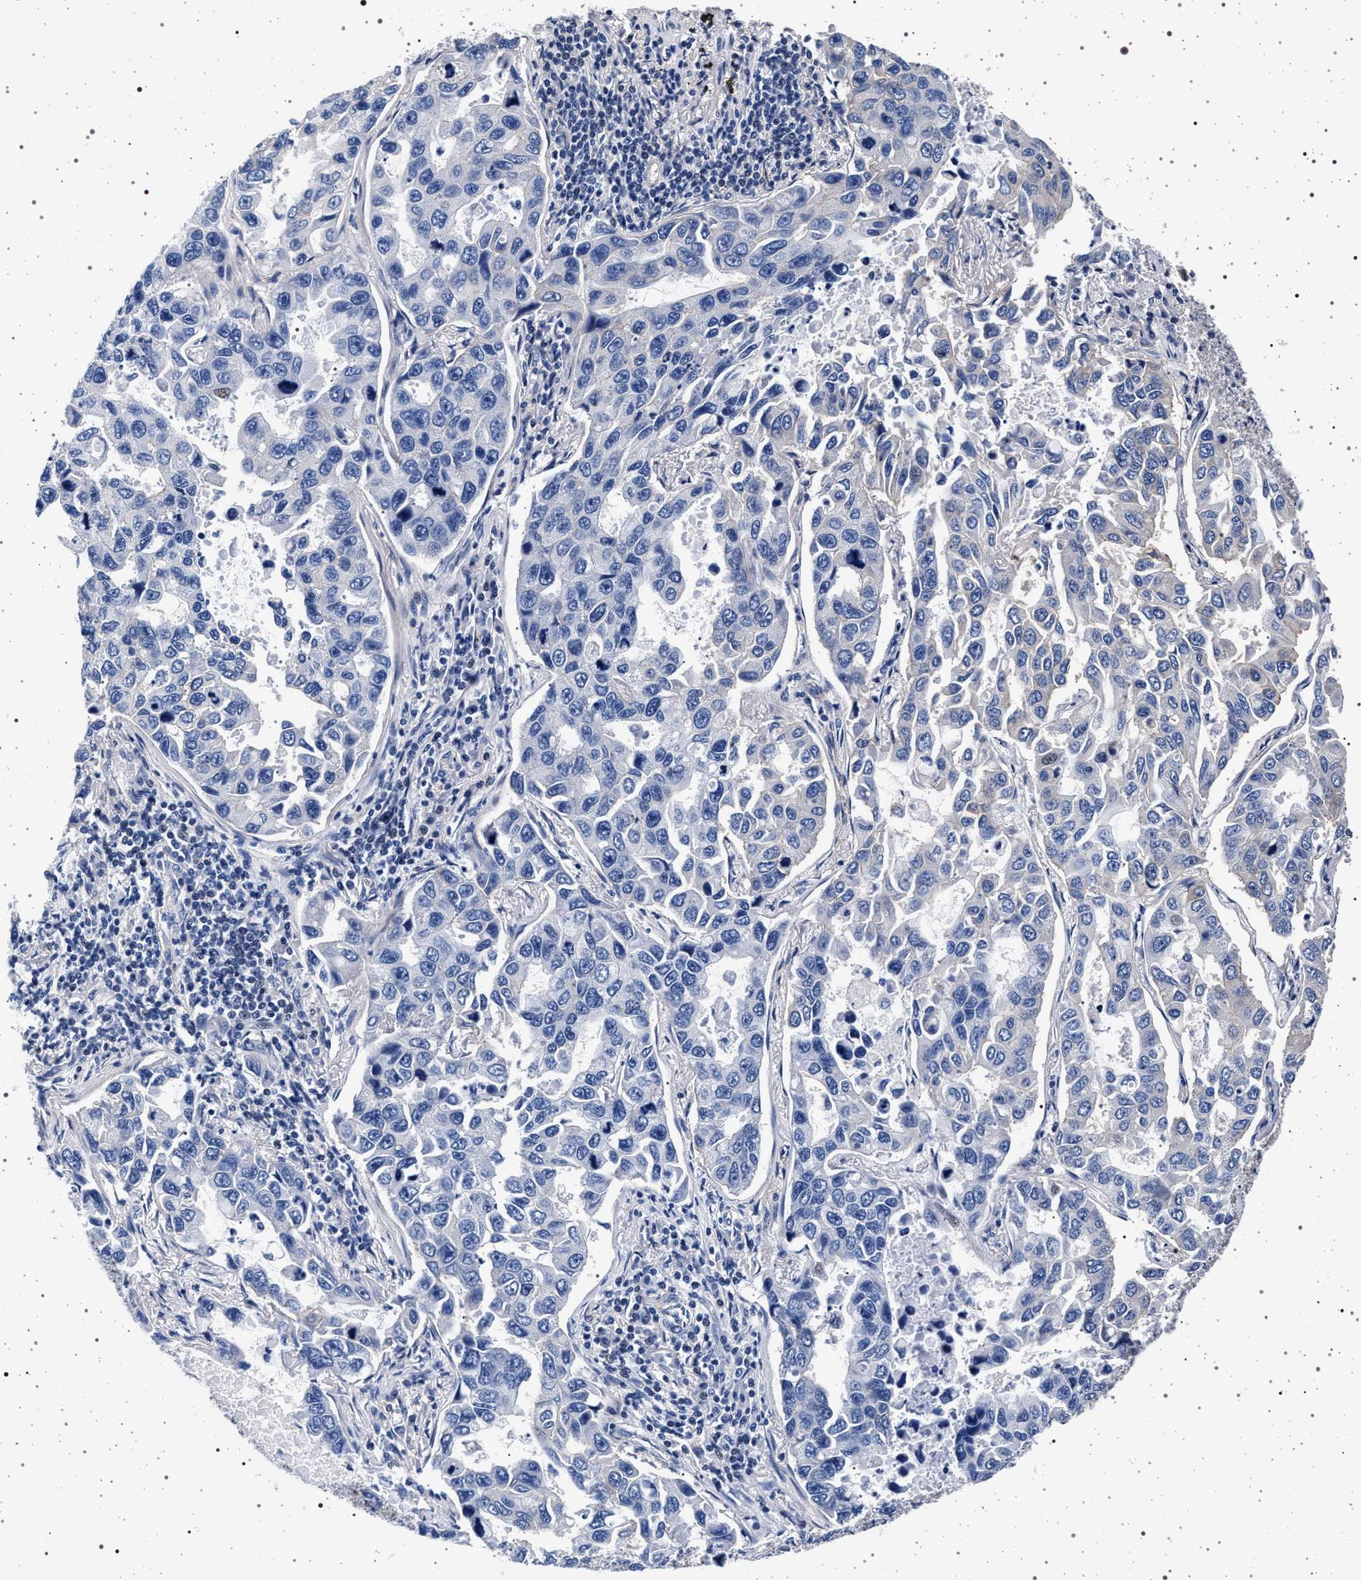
{"staining": {"intensity": "moderate", "quantity": "<25%", "location": "cytoplasmic/membranous"}, "tissue": "lung cancer", "cell_type": "Tumor cells", "image_type": "cancer", "snomed": [{"axis": "morphology", "description": "Adenocarcinoma, NOS"}, {"axis": "topography", "description": "Lung"}], "caption": "This is a photomicrograph of immunohistochemistry staining of lung cancer, which shows moderate staining in the cytoplasmic/membranous of tumor cells.", "gene": "SLC9A1", "patient": {"sex": "male", "age": 64}}